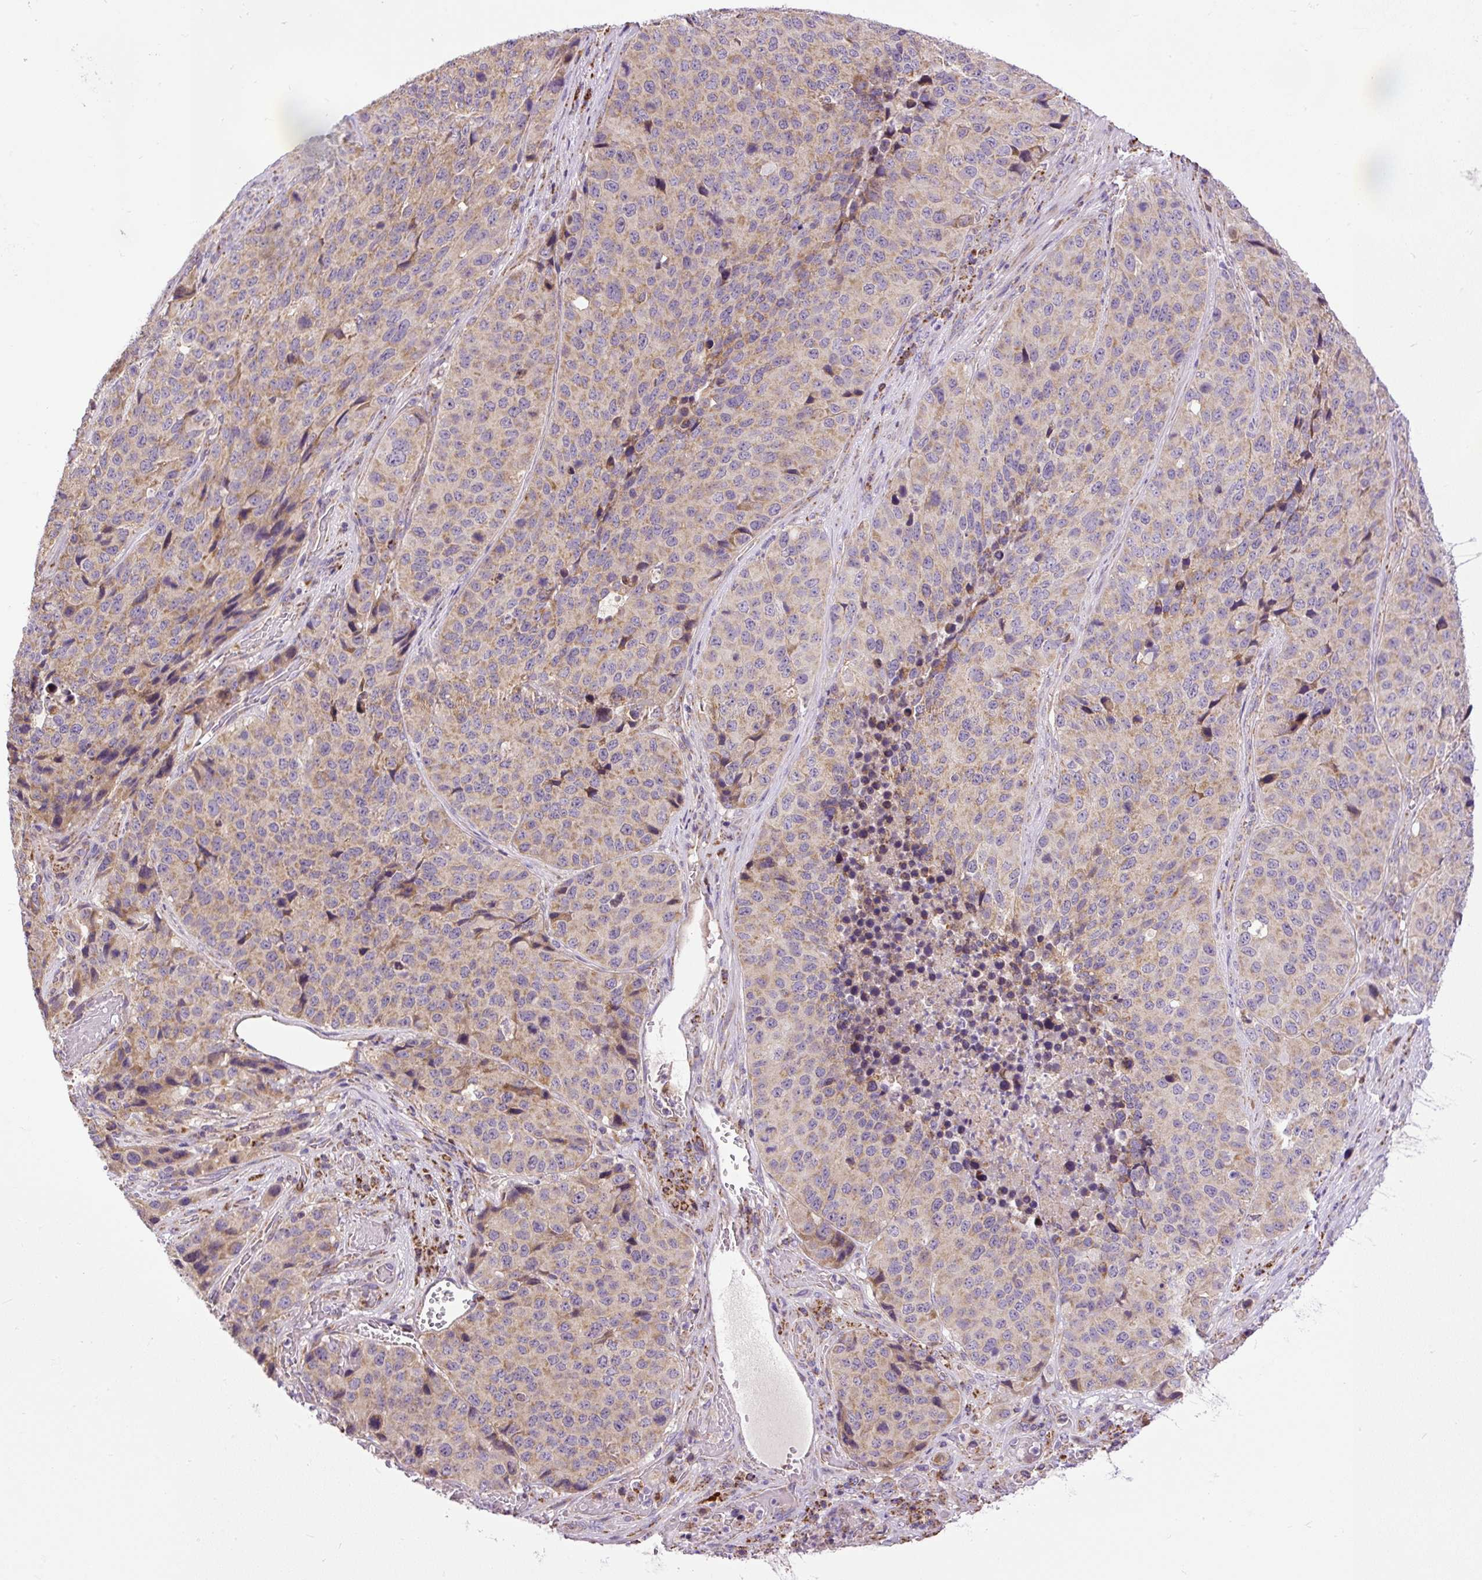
{"staining": {"intensity": "weak", "quantity": "25%-75%", "location": "cytoplasmic/membranous"}, "tissue": "stomach cancer", "cell_type": "Tumor cells", "image_type": "cancer", "snomed": [{"axis": "morphology", "description": "Adenocarcinoma, NOS"}, {"axis": "topography", "description": "Stomach"}], "caption": "Immunohistochemical staining of human adenocarcinoma (stomach) reveals low levels of weak cytoplasmic/membranous protein staining in approximately 25%-75% of tumor cells. Ihc stains the protein in brown and the nuclei are stained blue.", "gene": "TM2D3", "patient": {"sex": "male", "age": 71}}